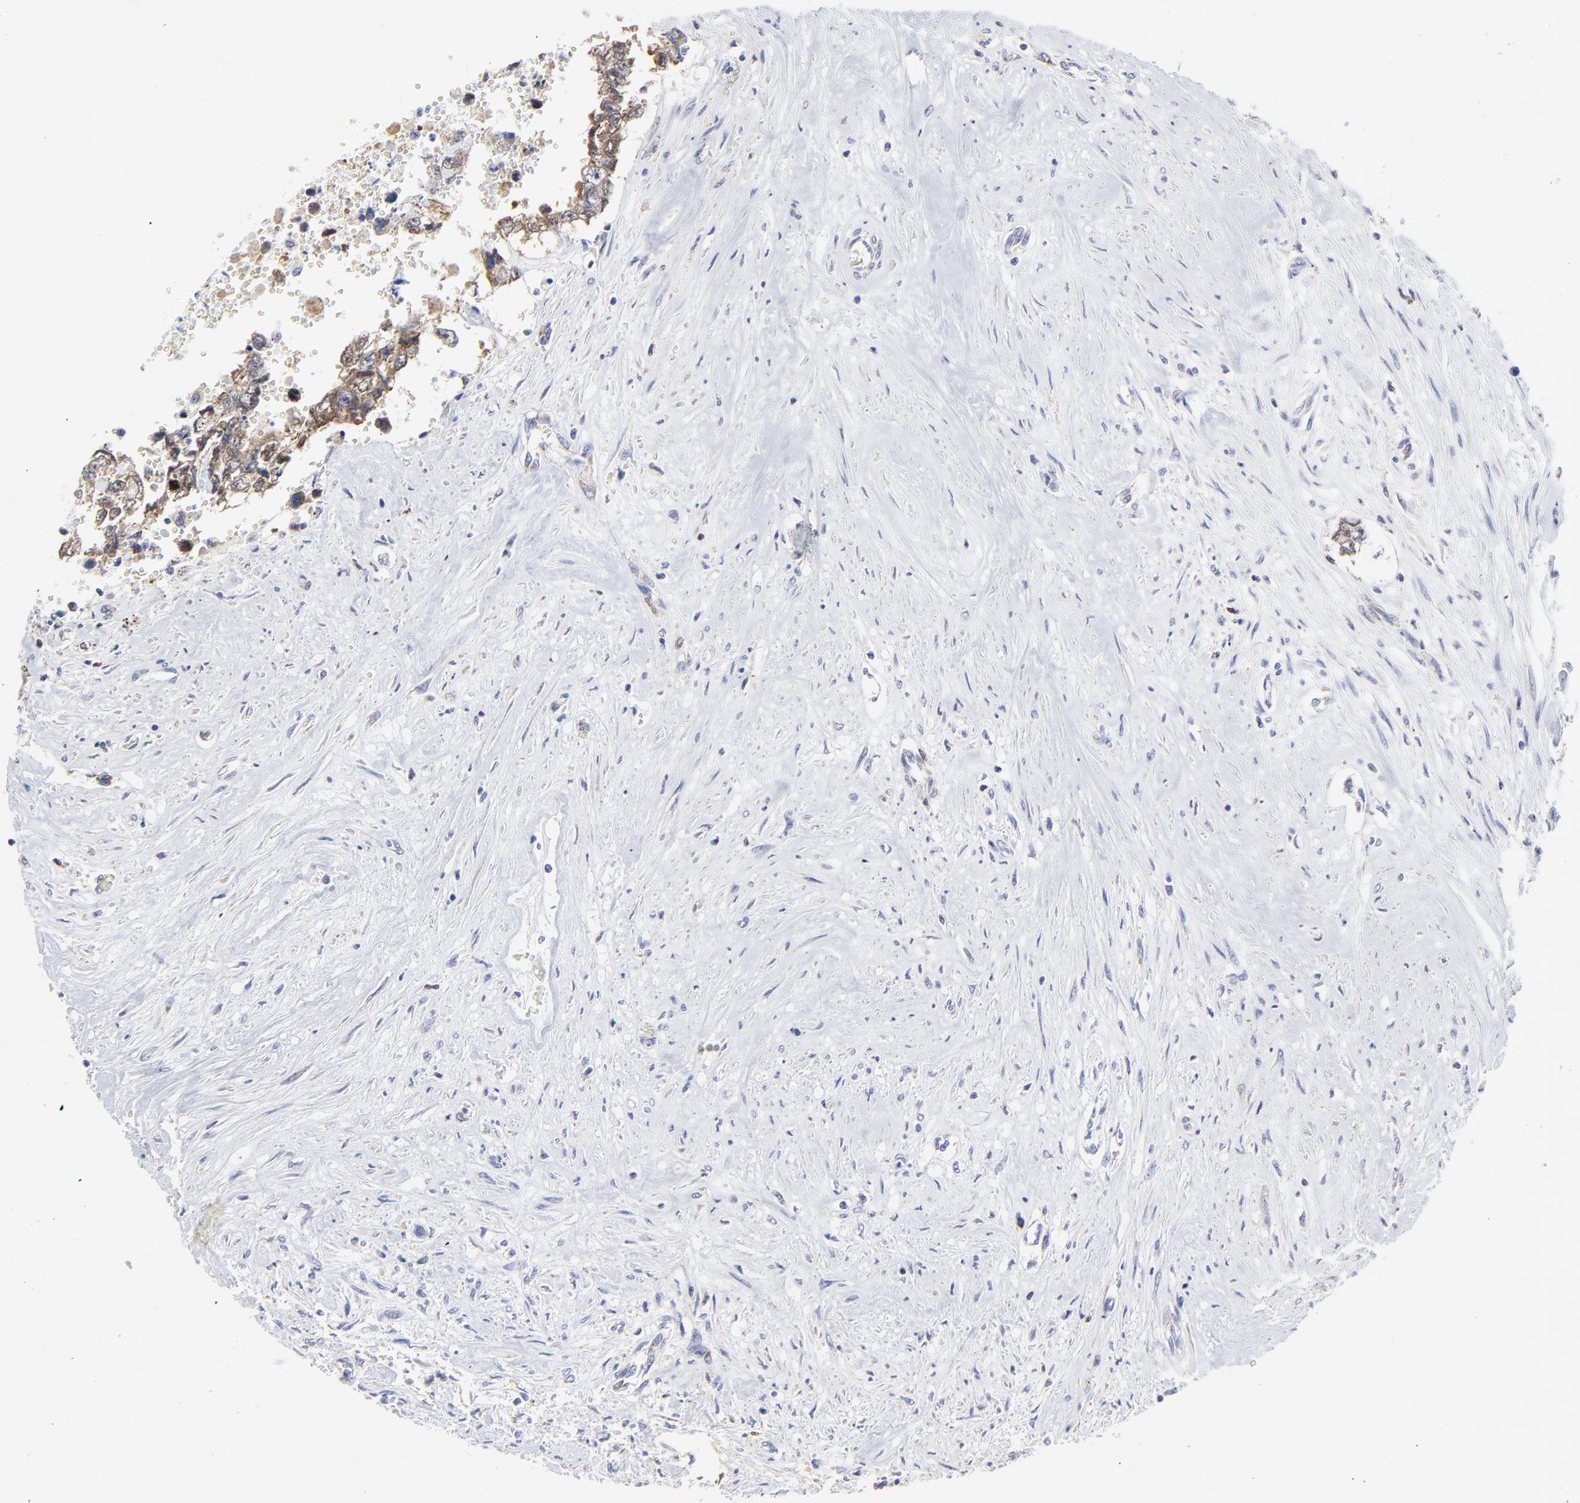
{"staining": {"intensity": "moderate", "quantity": ">75%", "location": "cytoplasmic/membranous"}, "tissue": "testis cancer", "cell_type": "Tumor cells", "image_type": "cancer", "snomed": [{"axis": "morphology", "description": "Carcinoma, Embryonal, NOS"}, {"axis": "topography", "description": "Testis"}], "caption": "Immunohistochemistry (IHC) photomicrograph of neoplastic tissue: human embryonal carcinoma (testis) stained using immunohistochemistry reveals medium levels of moderate protein expression localized specifically in the cytoplasmic/membranous of tumor cells, appearing as a cytoplasmic/membranous brown color.", "gene": "NCAPH", "patient": {"sex": "male", "age": 31}}